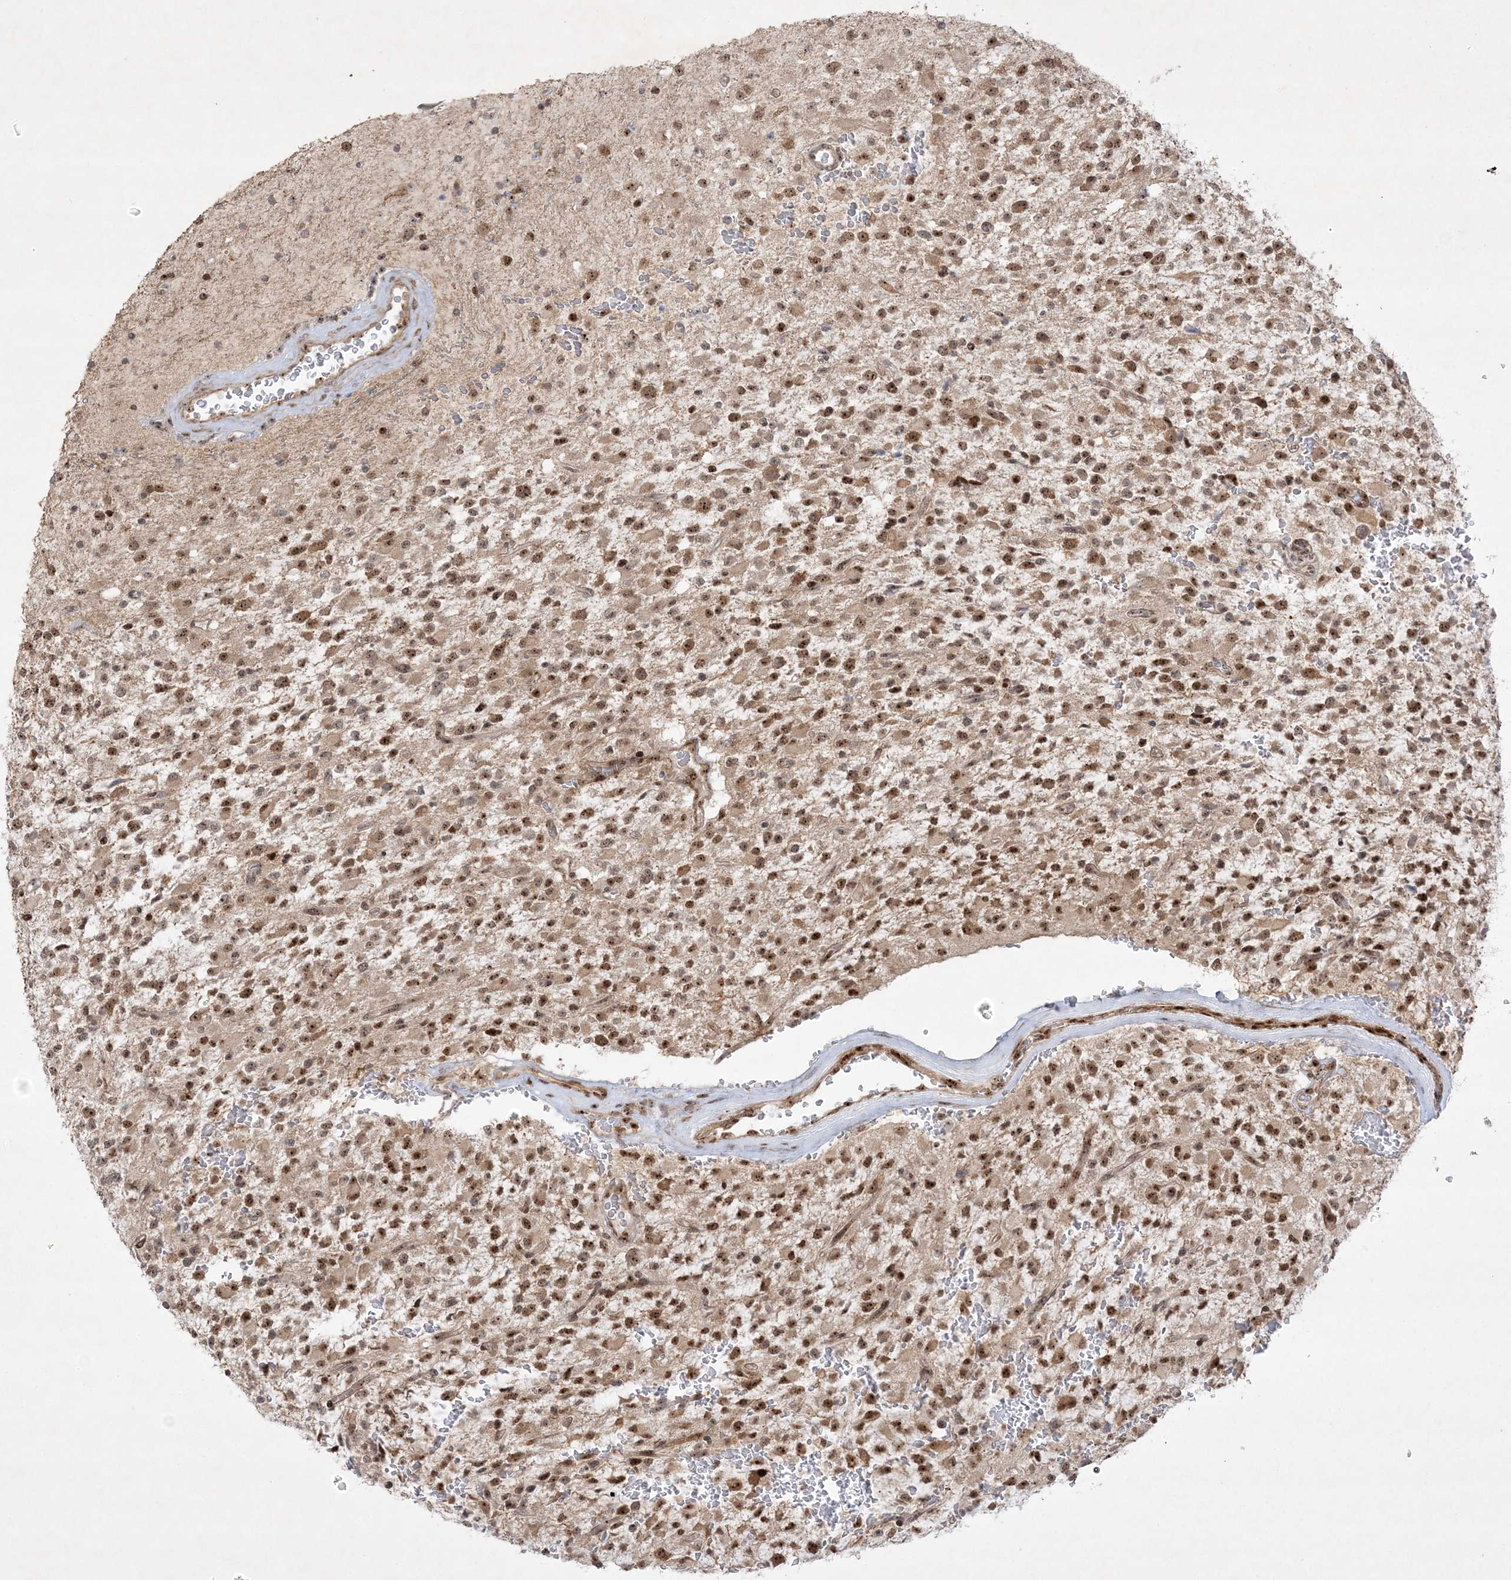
{"staining": {"intensity": "moderate", "quantity": ">75%", "location": "cytoplasmic/membranous,nuclear"}, "tissue": "glioma", "cell_type": "Tumor cells", "image_type": "cancer", "snomed": [{"axis": "morphology", "description": "Glioma, malignant, High grade"}, {"axis": "topography", "description": "Brain"}], "caption": "Protein staining demonstrates moderate cytoplasmic/membranous and nuclear expression in approximately >75% of tumor cells in malignant glioma (high-grade).", "gene": "NPM3", "patient": {"sex": "male", "age": 34}}